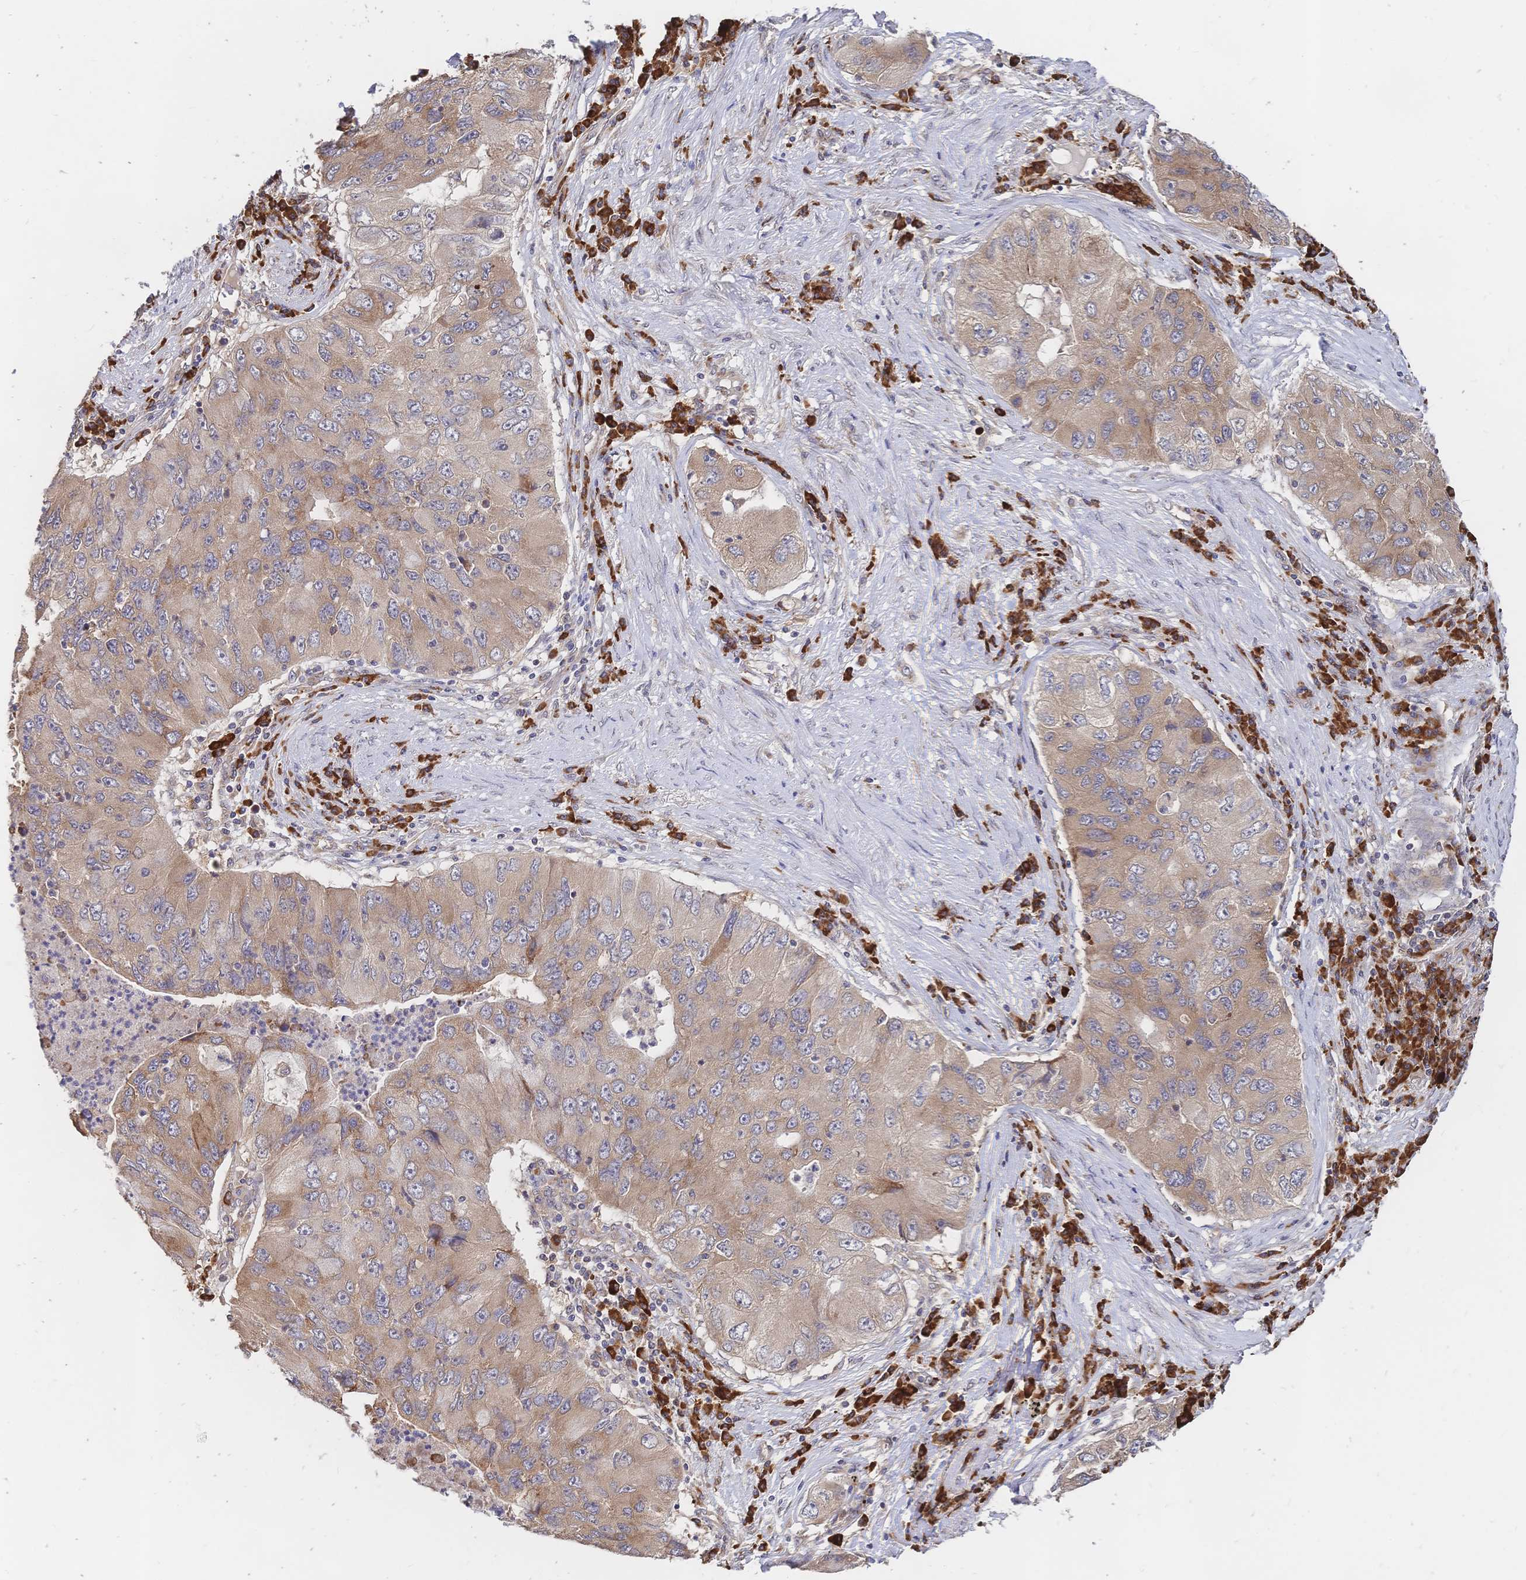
{"staining": {"intensity": "moderate", "quantity": "25%-75%", "location": "cytoplasmic/membranous"}, "tissue": "lung cancer", "cell_type": "Tumor cells", "image_type": "cancer", "snomed": [{"axis": "morphology", "description": "Adenocarcinoma, NOS"}, {"axis": "morphology", "description": "Adenocarcinoma, metastatic, NOS"}, {"axis": "topography", "description": "Lymph node"}, {"axis": "topography", "description": "Lung"}], "caption": "A medium amount of moderate cytoplasmic/membranous positivity is seen in about 25%-75% of tumor cells in lung cancer (adenocarcinoma) tissue. The staining was performed using DAB (3,3'-diaminobenzidine) to visualize the protein expression in brown, while the nuclei were stained in blue with hematoxylin (Magnification: 20x).", "gene": "LMO4", "patient": {"sex": "female", "age": 54}}